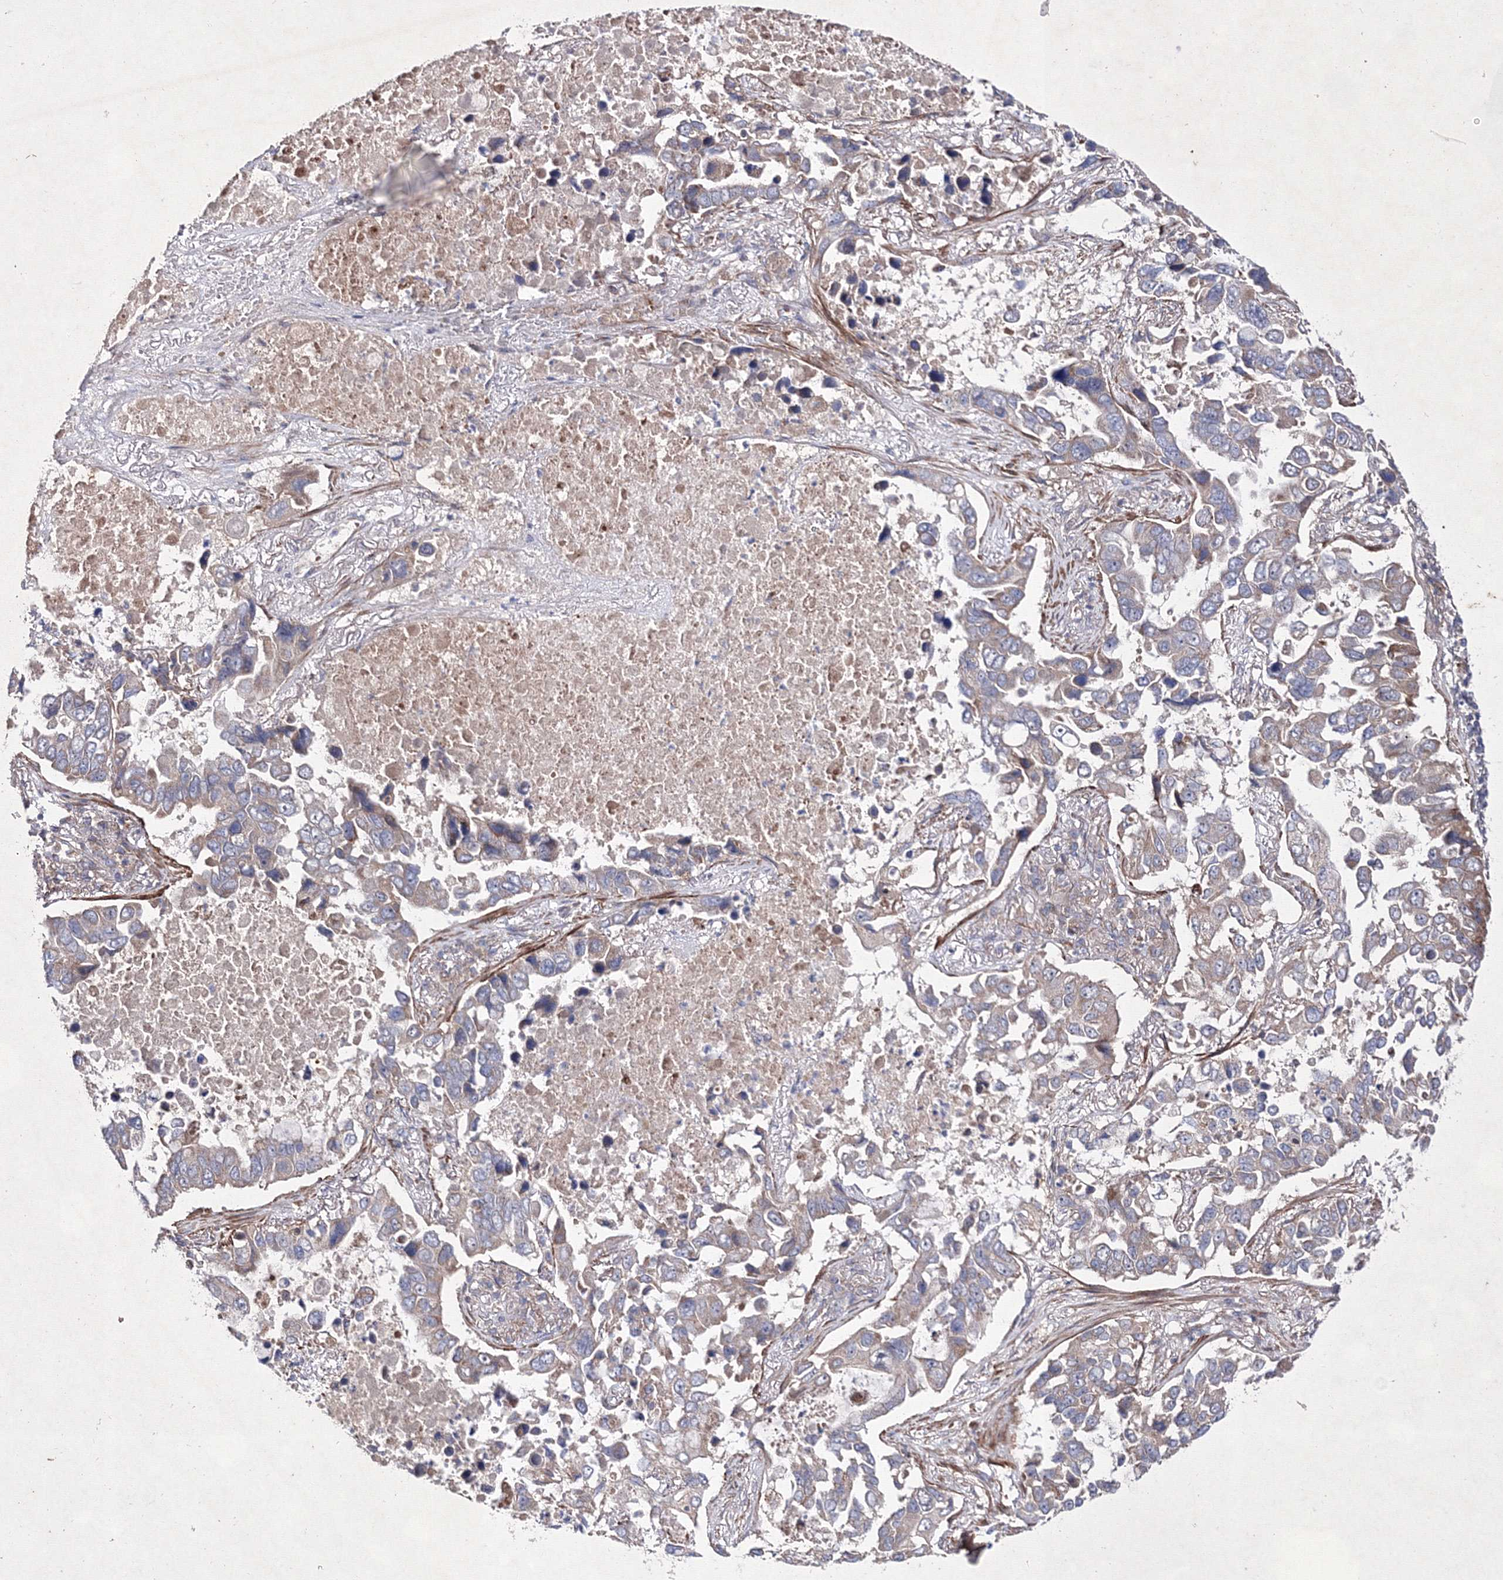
{"staining": {"intensity": "negative", "quantity": "none", "location": "none"}, "tissue": "lung cancer", "cell_type": "Tumor cells", "image_type": "cancer", "snomed": [{"axis": "morphology", "description": "Adenocarcinoma, NOS"}, {"axis": "topography", "description": "Lung"}], "caption": "A photomicrograph of human lung adenocarcinoma is negative for staining in tumor cells. The staining is performed using DAB (3,3'-diaminobenzidine) brown chromogen with nuclei counter-stained in using hematoxylin.", "gene": "GFM1", "patient": {"sex": "male", "age": 64}}